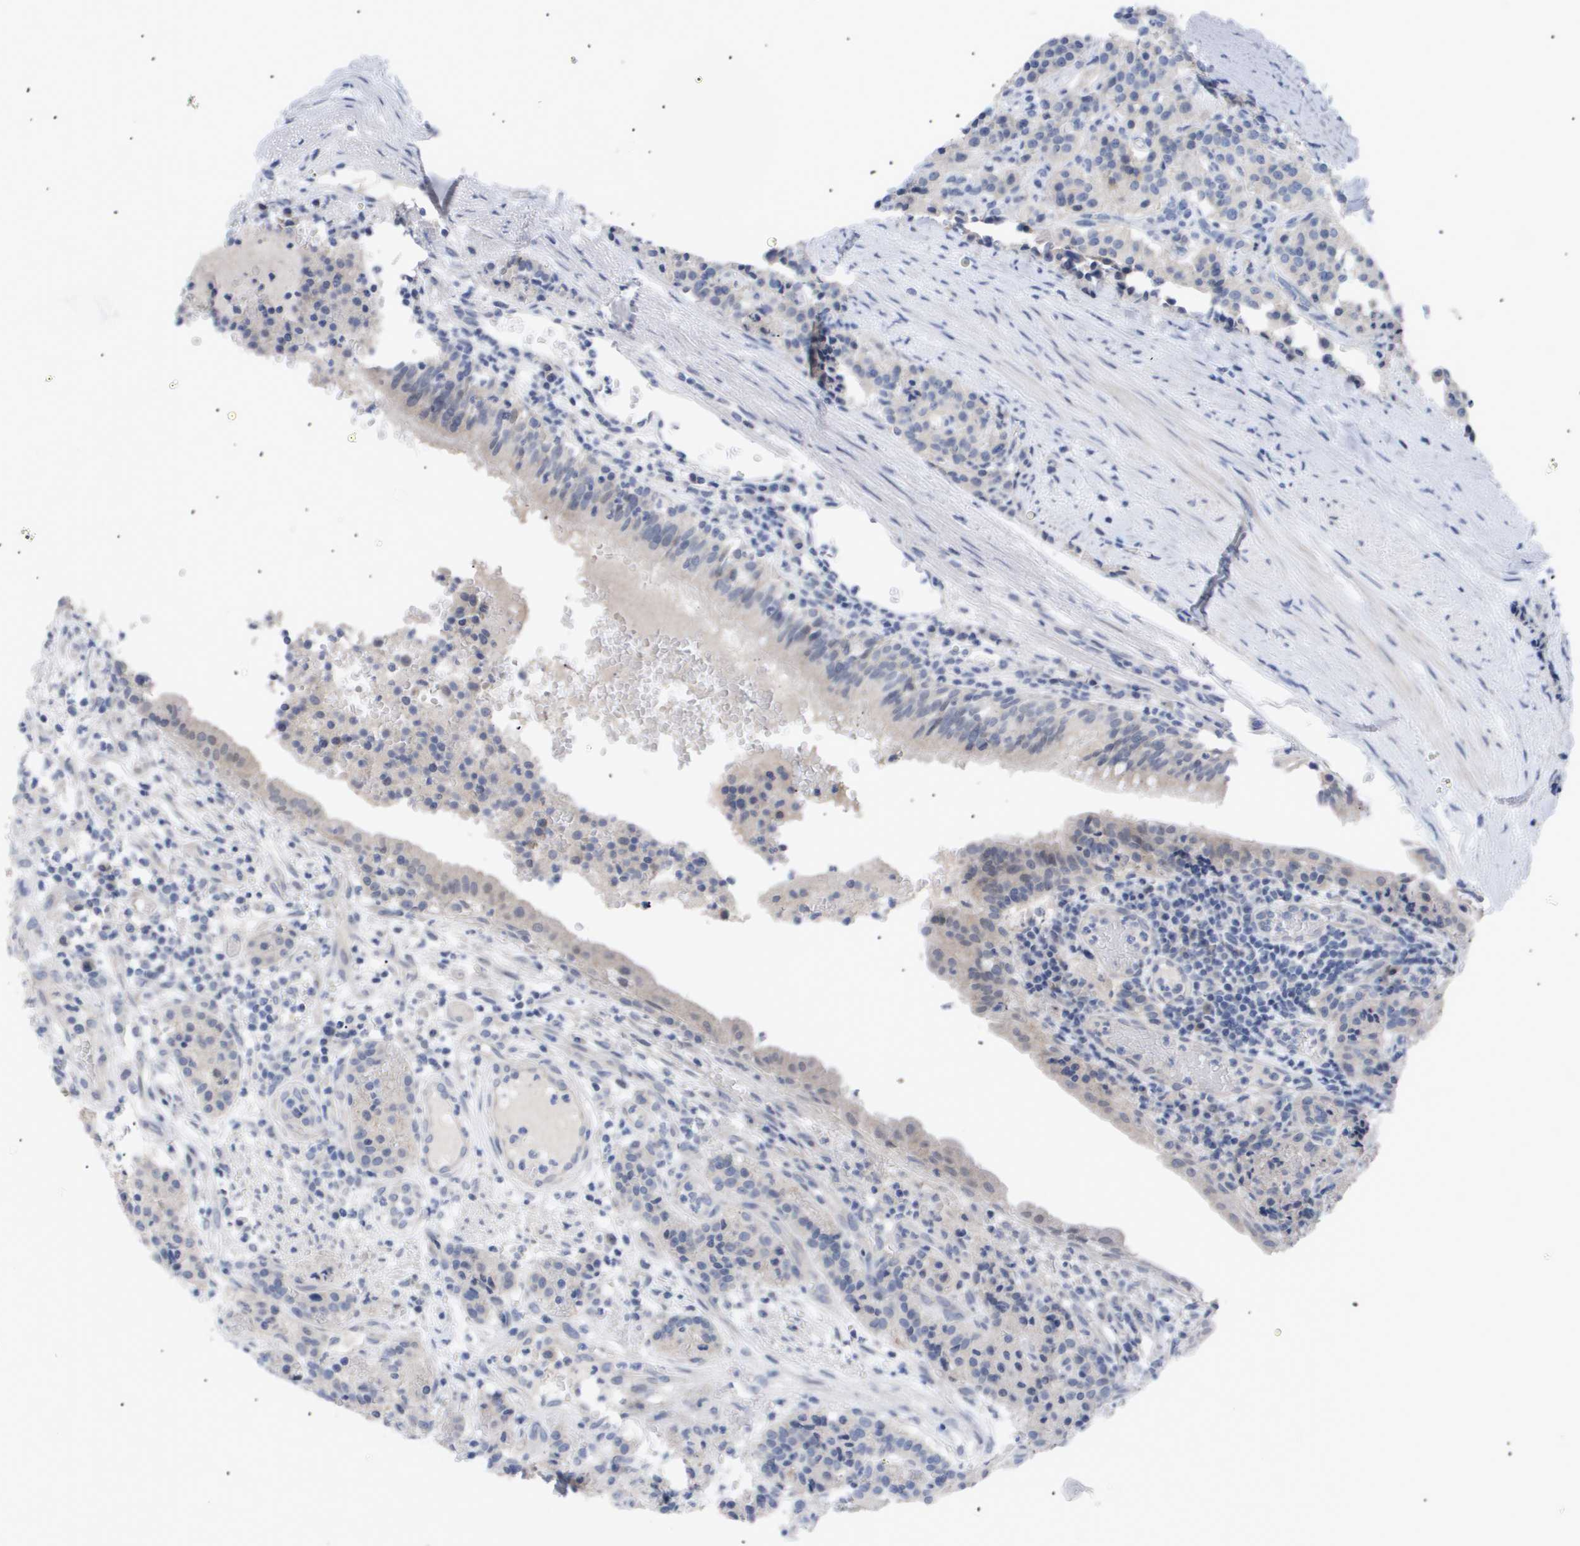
{"staining": {"intensity": "negative", "quantity": "none", "location": "none"}, "tissue": "carcinoid", "cell_type": "Tumor cells", "image_type": "cancer", "snomed": [{"axis": "morphology", "description": "Carcinoid, malignant, NOS"}, {"axis": "topography", "description": "Lung"}], "caption": "Tumor cells are negative for brown protein staining in carcinoid.", "gene": "CAV3", "patient": {"sex": "male", "age": 30}}